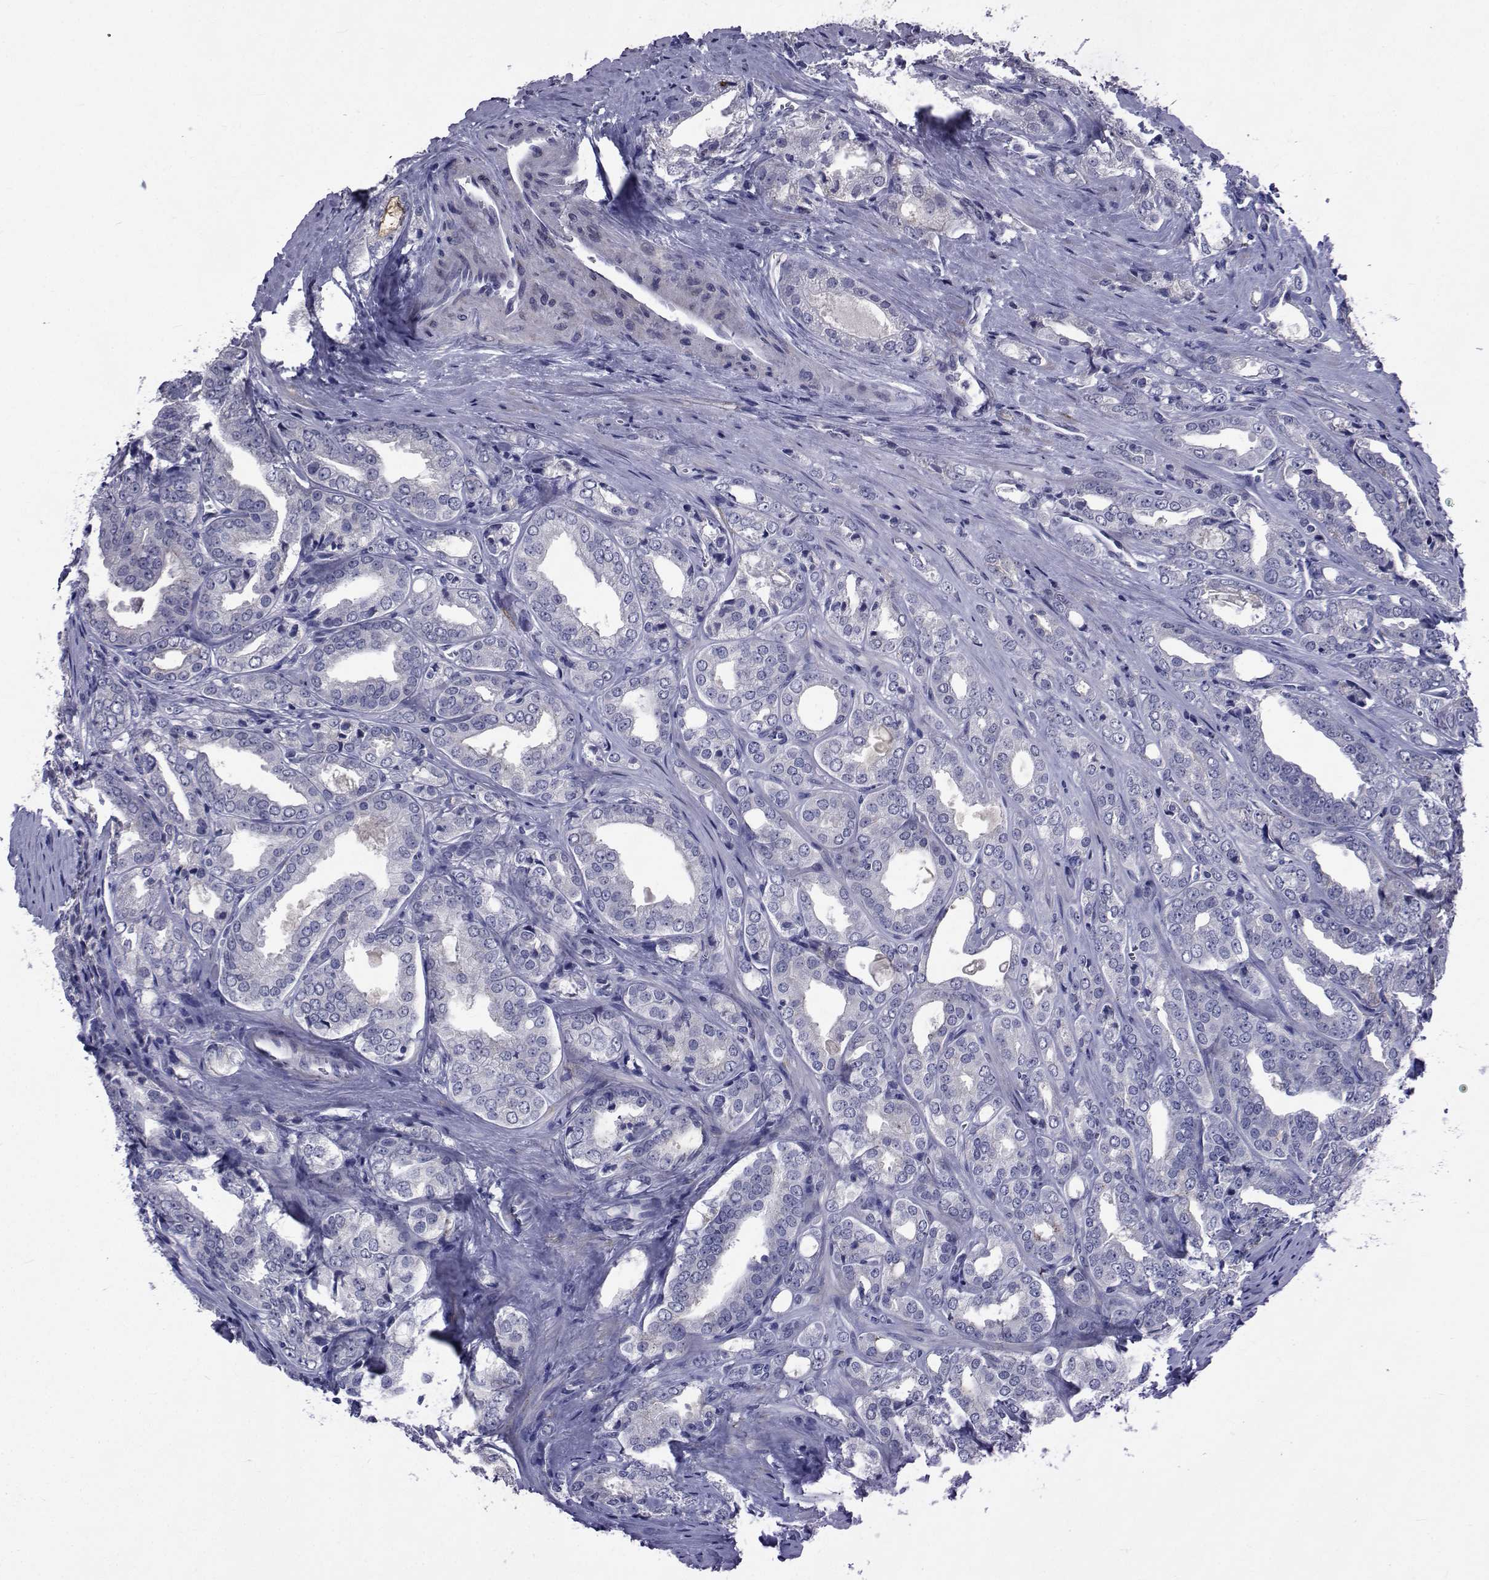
{"staining": {"intensity": "negative", "quantity": "none", "location": "none"}, "tissue": "prostate cancer", "cell_type": "Tumor cells", "image_type": "cancer", "snomed": [{"axis": "morphology", "description": "Adenocarcinoma, NOS"}, {"axis": "morphology", "description": "Adenocarcinoma, High grade"}, {"axis": "topography", "description": "Prostate"}], "caption": "This is a histopathology image of IHC staining of adenocarcinoma (prostate), which shows no expression in tumor cells.", "gene": "SEMA5B", "patient": {"sex": "male", "age": 70}}